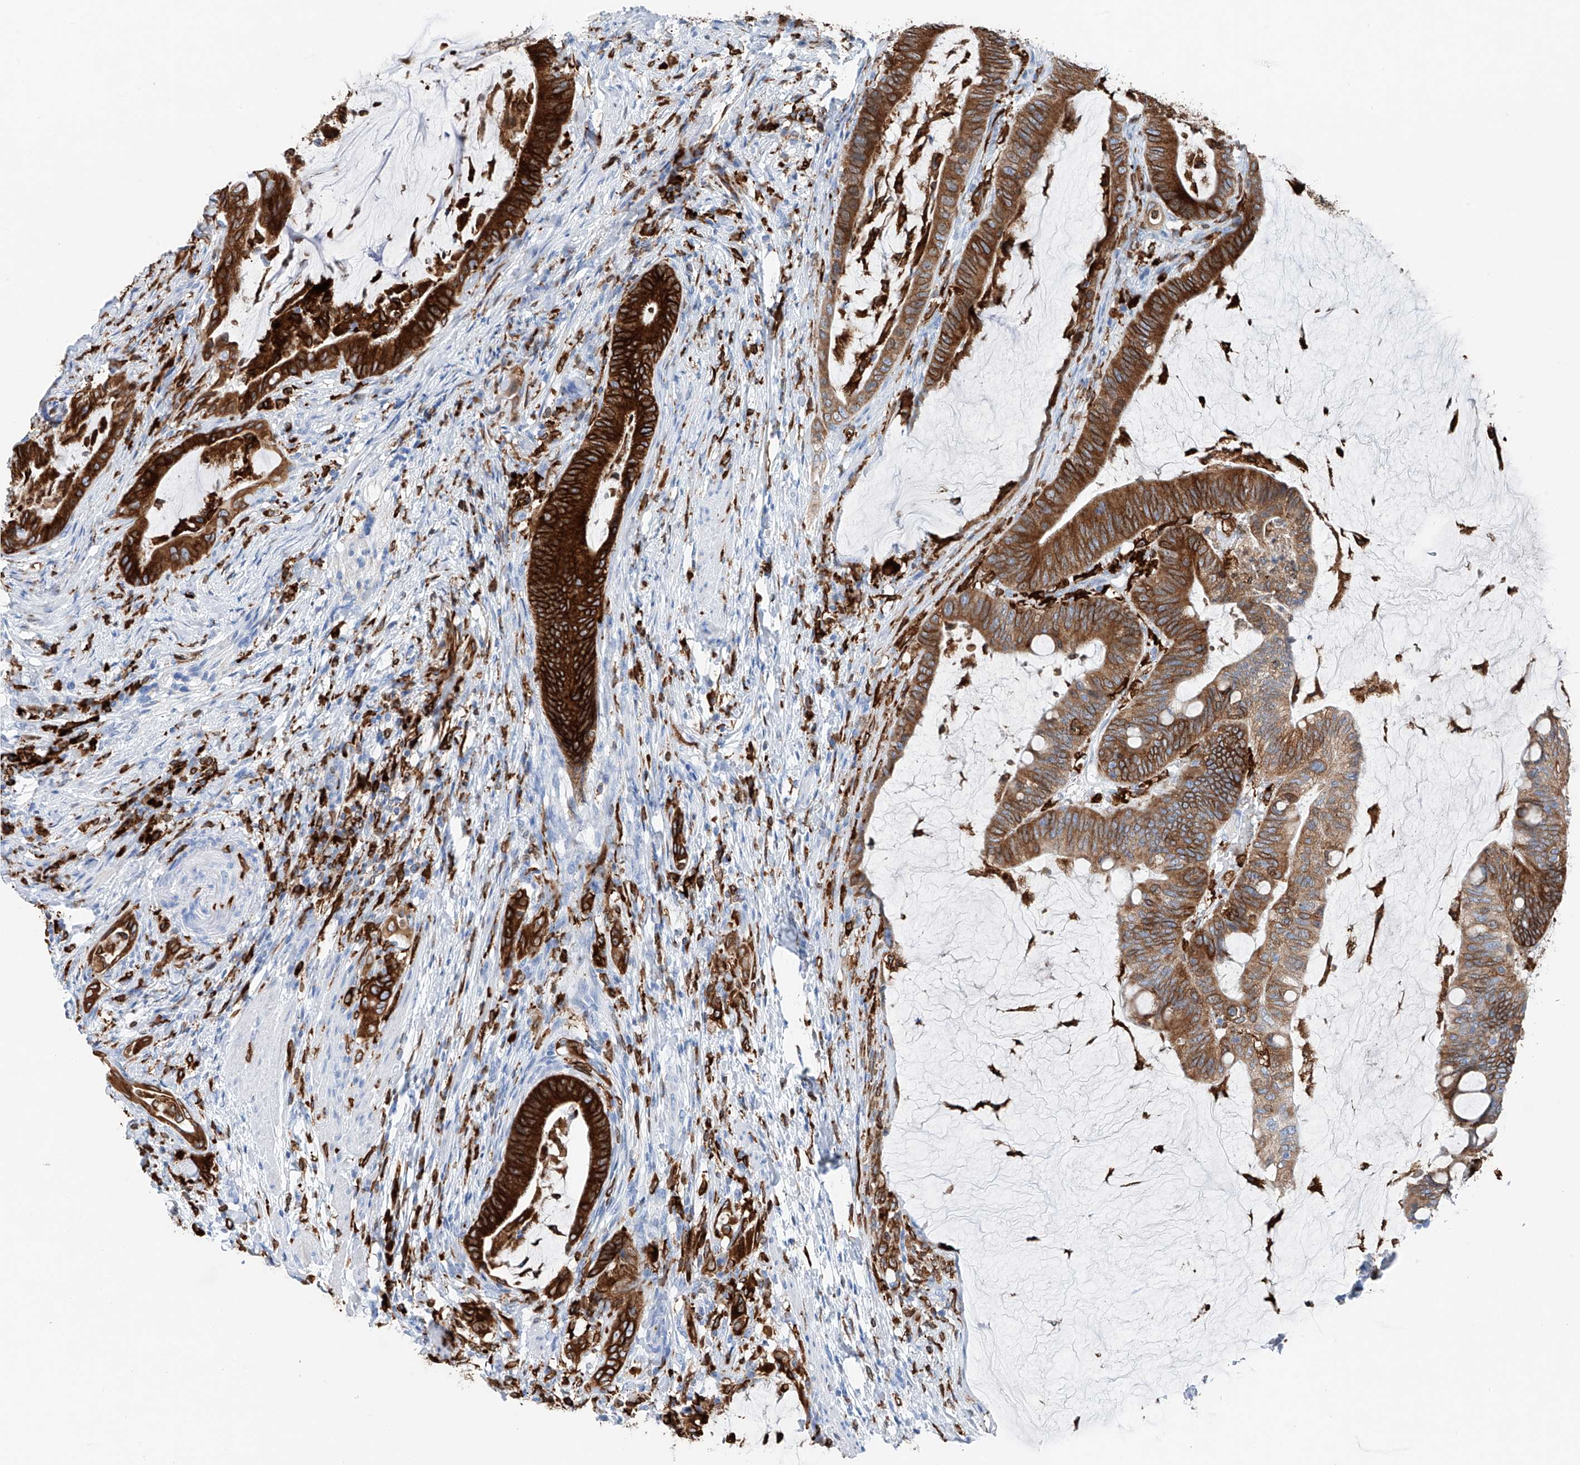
{"staining": {"intensity": "strong", "quantity": ">75%", "location": "cytoplasmic/membranous"}, "tissue": "colorectal cancer", "cell_type": "Tumor cells", "image_type": "cancer", "snomed": [{"axis": "morphology", "description": "Adenocarcinoma, NOS"}, {"axis": "topography", "description": "Colon"}], "caption": "IHC staining of adenocarcinoma (colorectal), which exhibits high levels of strong cytoplasmic/membranous staining in approximately >75% of tumor cells indicating strong cytoplasmic/membranous protein positivity. The staining was performed using DAB (3,3'-diaminobenzidine) (brown) for protein detection and nuclei were counterstained in hematoxylin (blue).", "gene": "TBXAS1", "patient": {"sex": "female", "age": 66}}